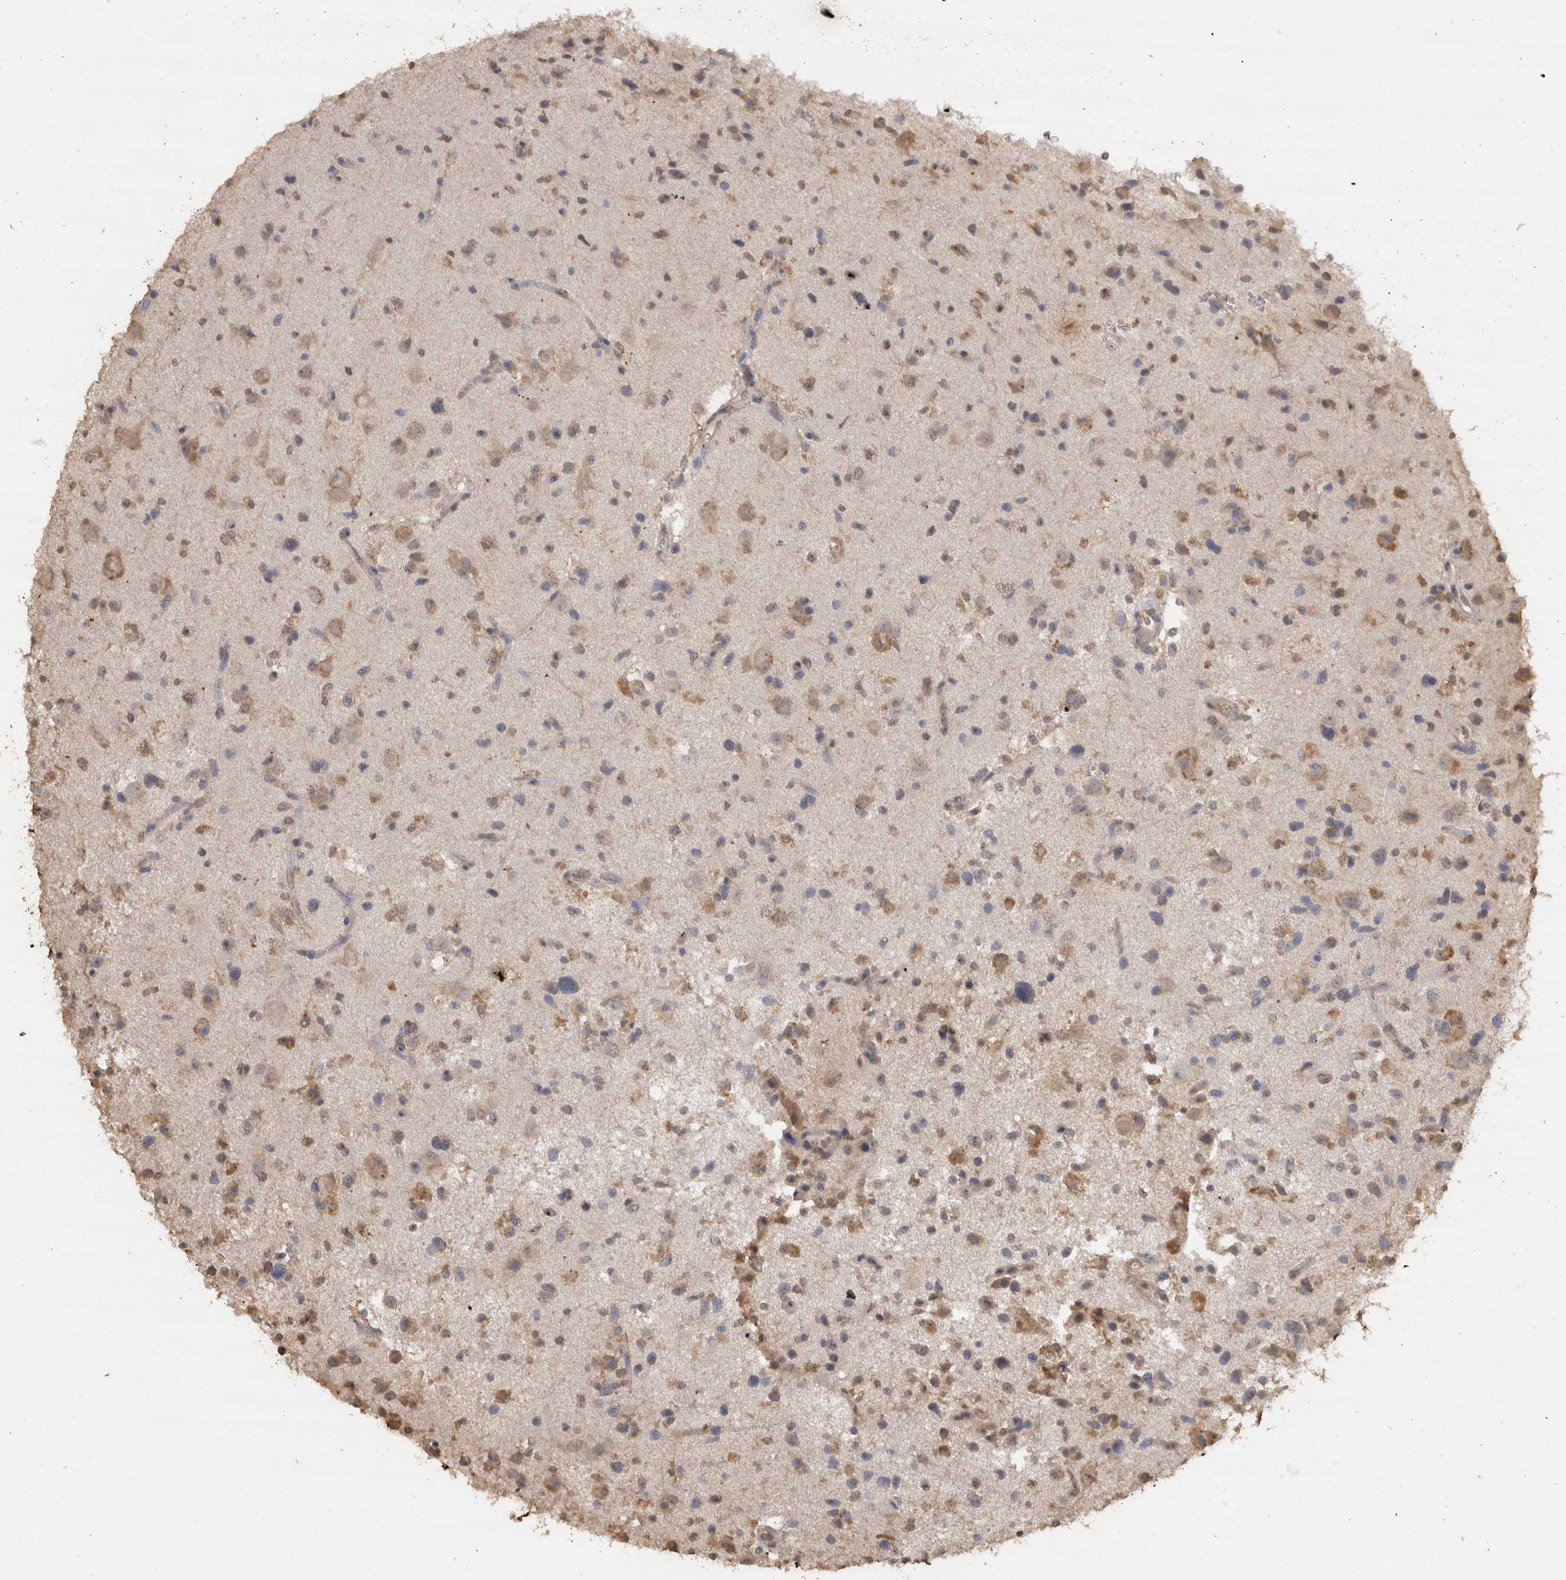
{"staining": {"intensity": "moderate", "quantity": "<25%", "location": "cytoplasmic/membranous,nuclear"}, "tissue": "glioma", "cell_type": "Tumor cells", "image_type": "cancer", "snomed": [{"axis": "morphology", "description": "Glioma, malignant, High grade"}, {"axis": "topography", "description": "Brain"}], "caption": "Immunohistochemical staining of malignant high-grade glioma displays moderate cytoplasmic/membranous and nuclear protein expression in approximately <25% of tumor cells.", "gene": "CRELD2", "patient": {"sex": "male", "age": 33}}